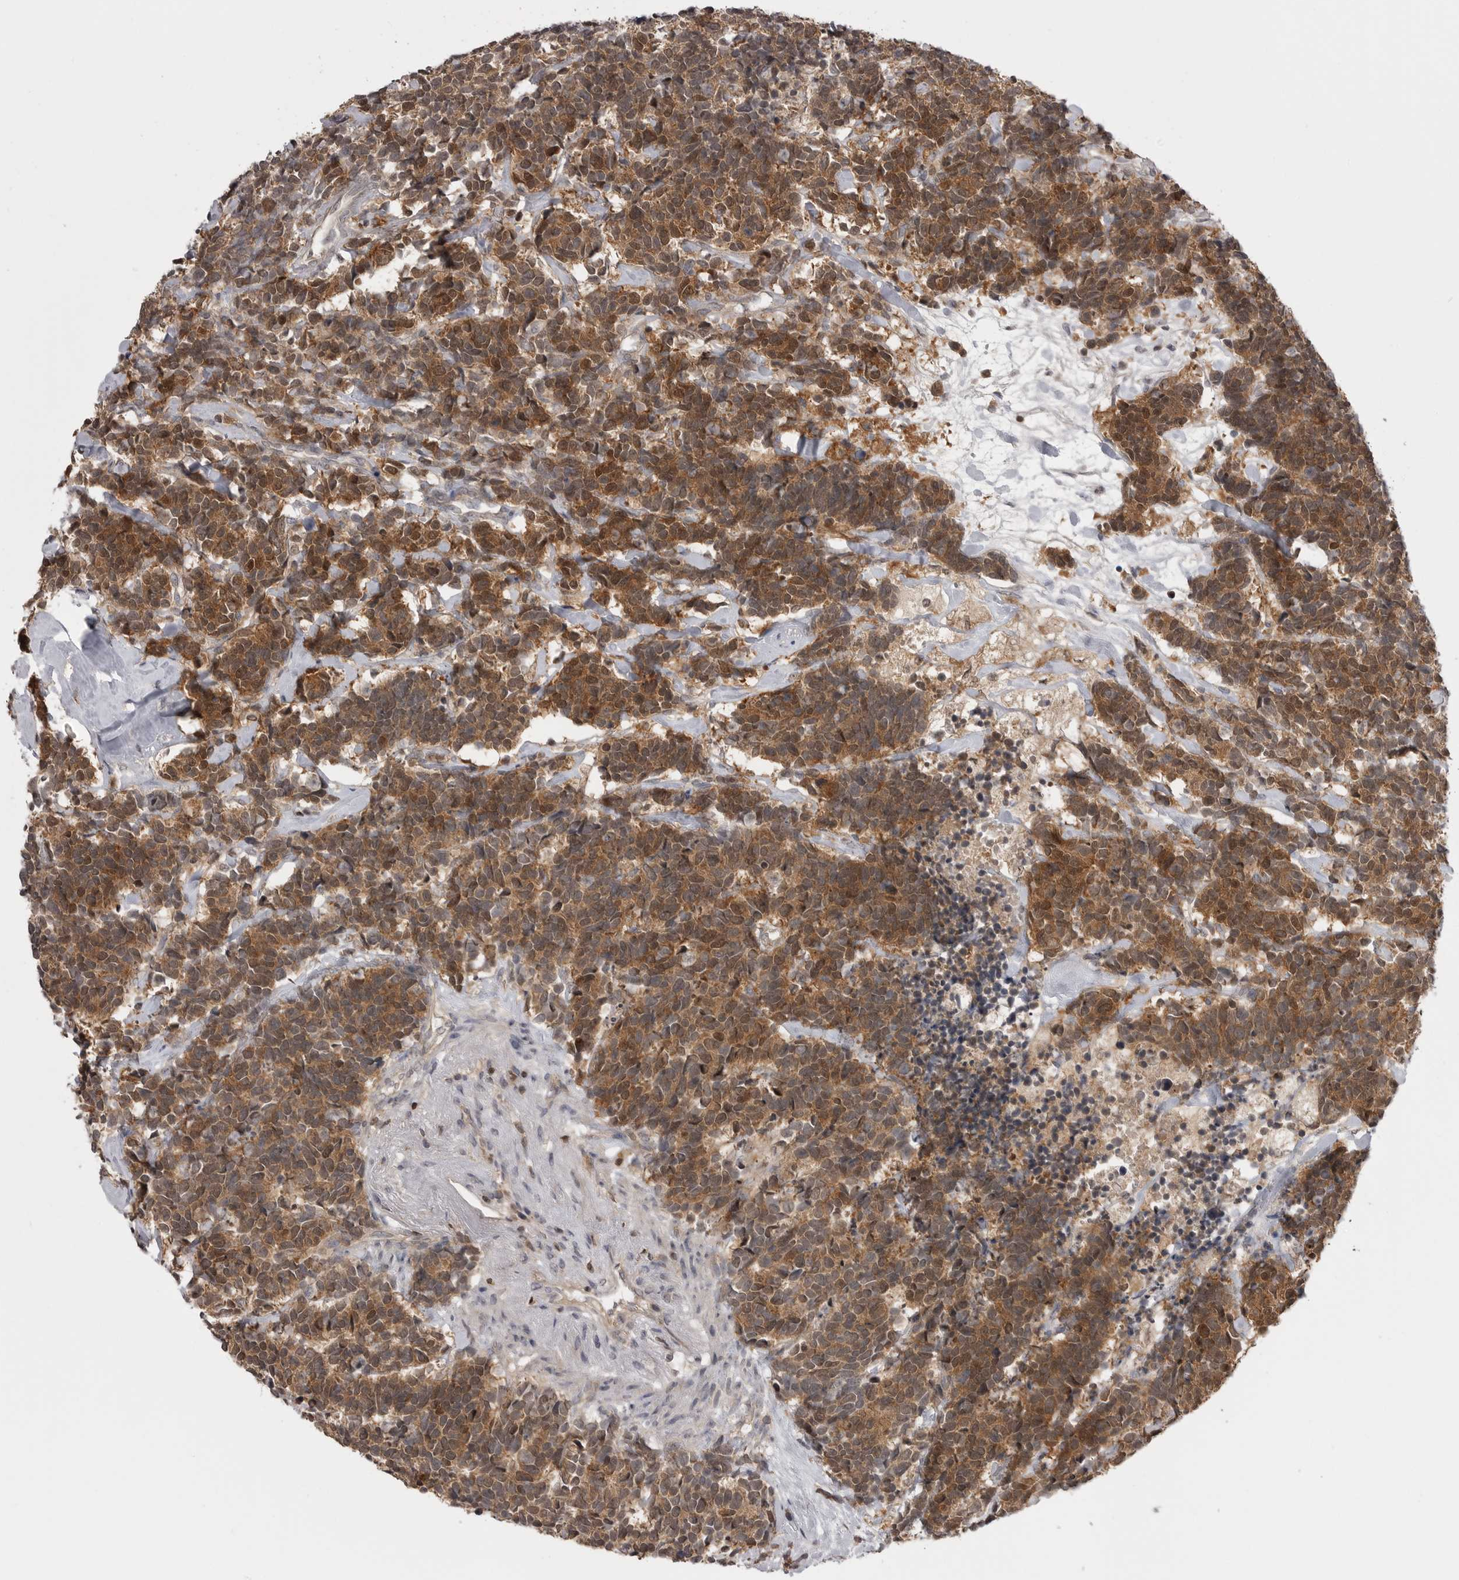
{"staining": {"intensity": "moderate", "quantity": ">75%", "location": "cytoplasmic/membranous,nuclear"}, "tissue": "carcinoid", "cell_type": "Tumor cells", "image_type": "cancer", "snomed": [{"axis": "morphology", "description": "Carcinoma, NOS"}, {"axis": "morphology", "description": "Carcinoid, malignant, NOS"}, {"axis": "topography", "description": "Urinary bladder"}], "caption": "DAB (3,3'-diaminobenzidine) immunohistochemical staining of malignant carcinoid reveals moderate cytoplasmic/membranous and nuclear protein expression in approximately >75% of tumor cells.", "gene": "MAPK13", "patient": {"sex": "male", "age": 57}}